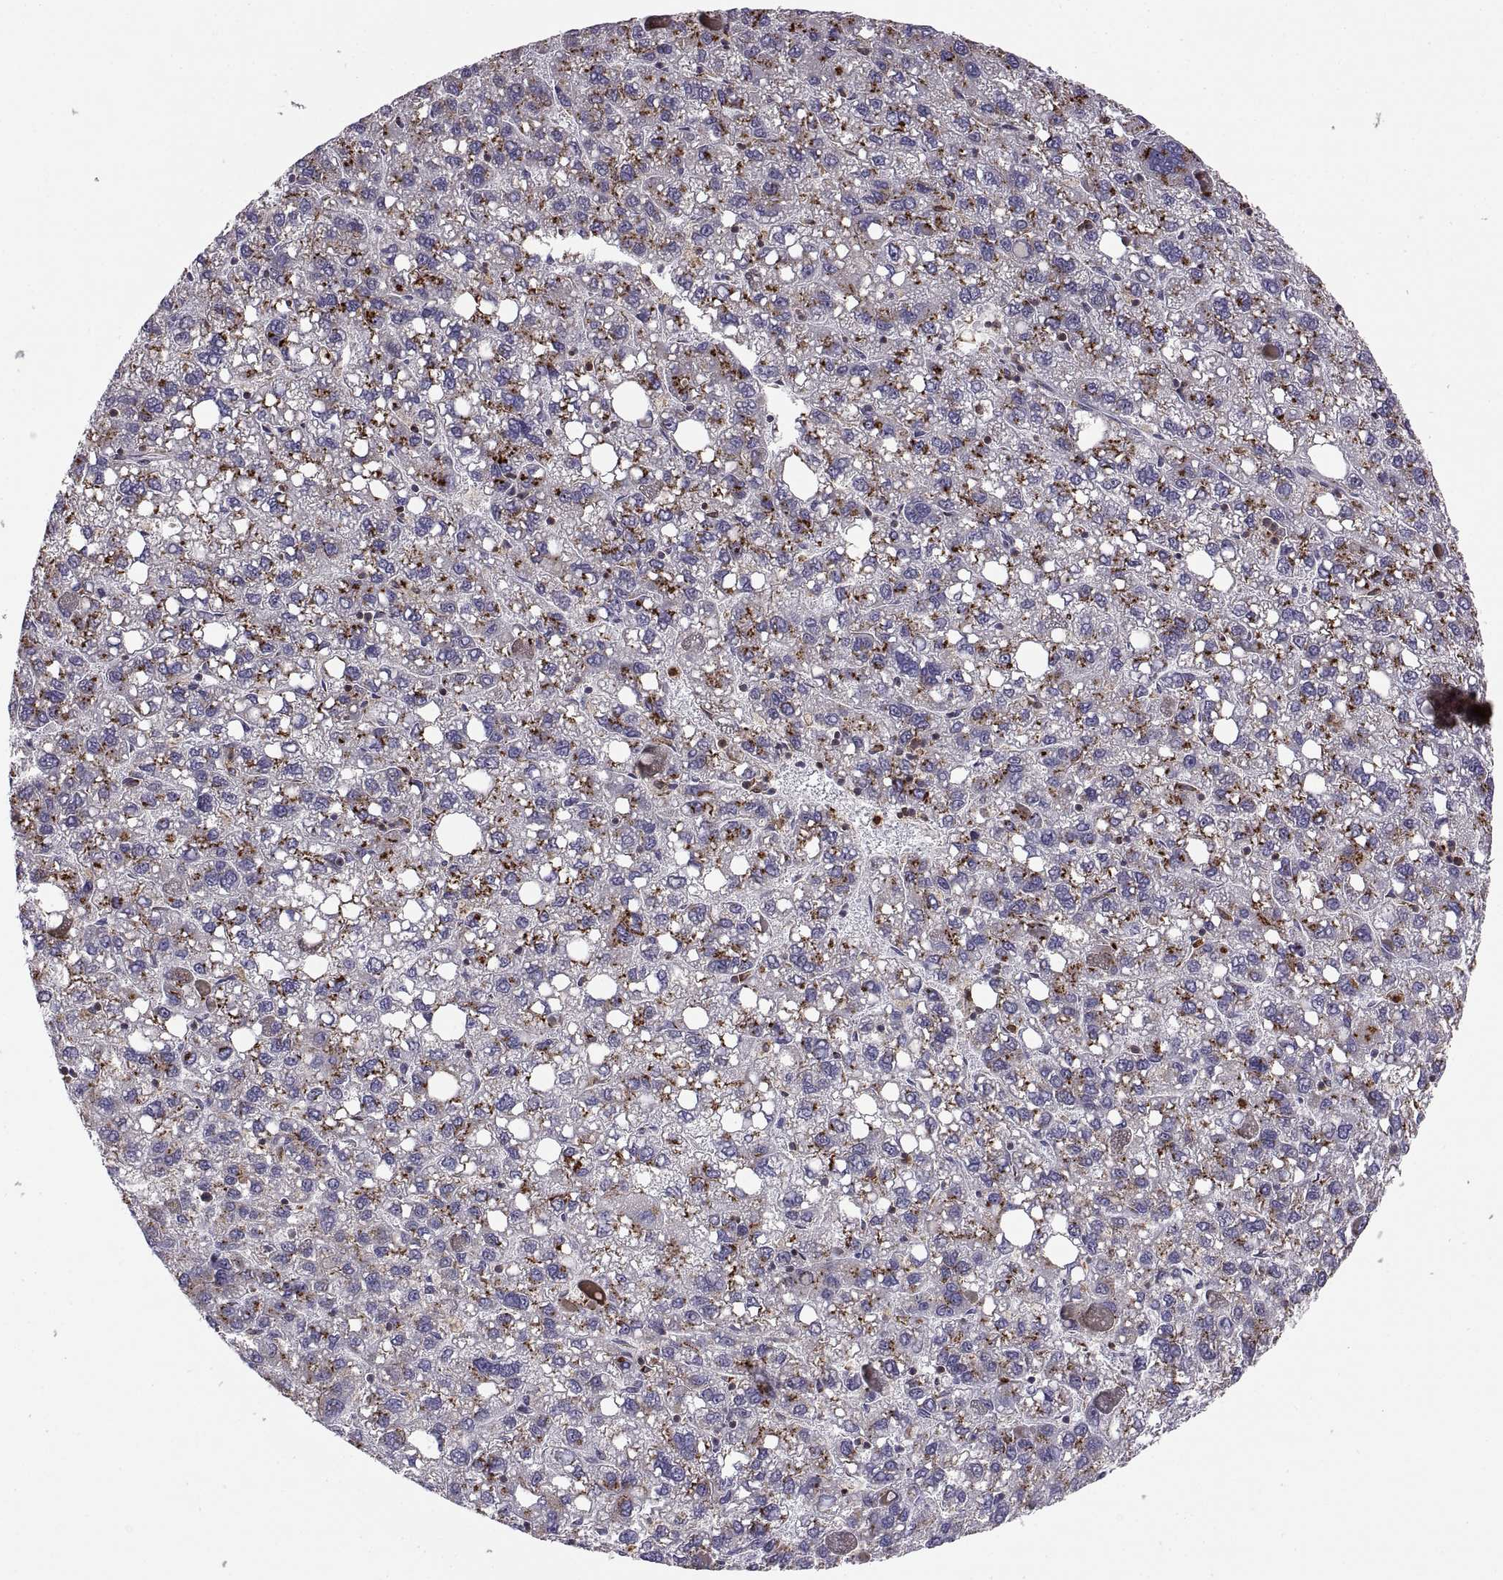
{"staining": {"intensity": "strong", "quantity": ">75%", "location": "cytoplasmic/membranous"}, "tissue": "liver cancer", "cell_type": "Tumor cells", "image_type": "cancer", "snomed": [{"axis": "morphology", "description": "Carcinoma, Hepatocellular, NOS"}, {"axis": "topography", "description": "Liver"}], "caption": "DAB immunohistochemical staining of human hepatocellular carcinoma (liver) reveals strong cytoplasmic/membranous protein positivity in about >75% of tumor cells.", "gene": "ACAP1", "patient": {"sex": "female", "age": 82}}